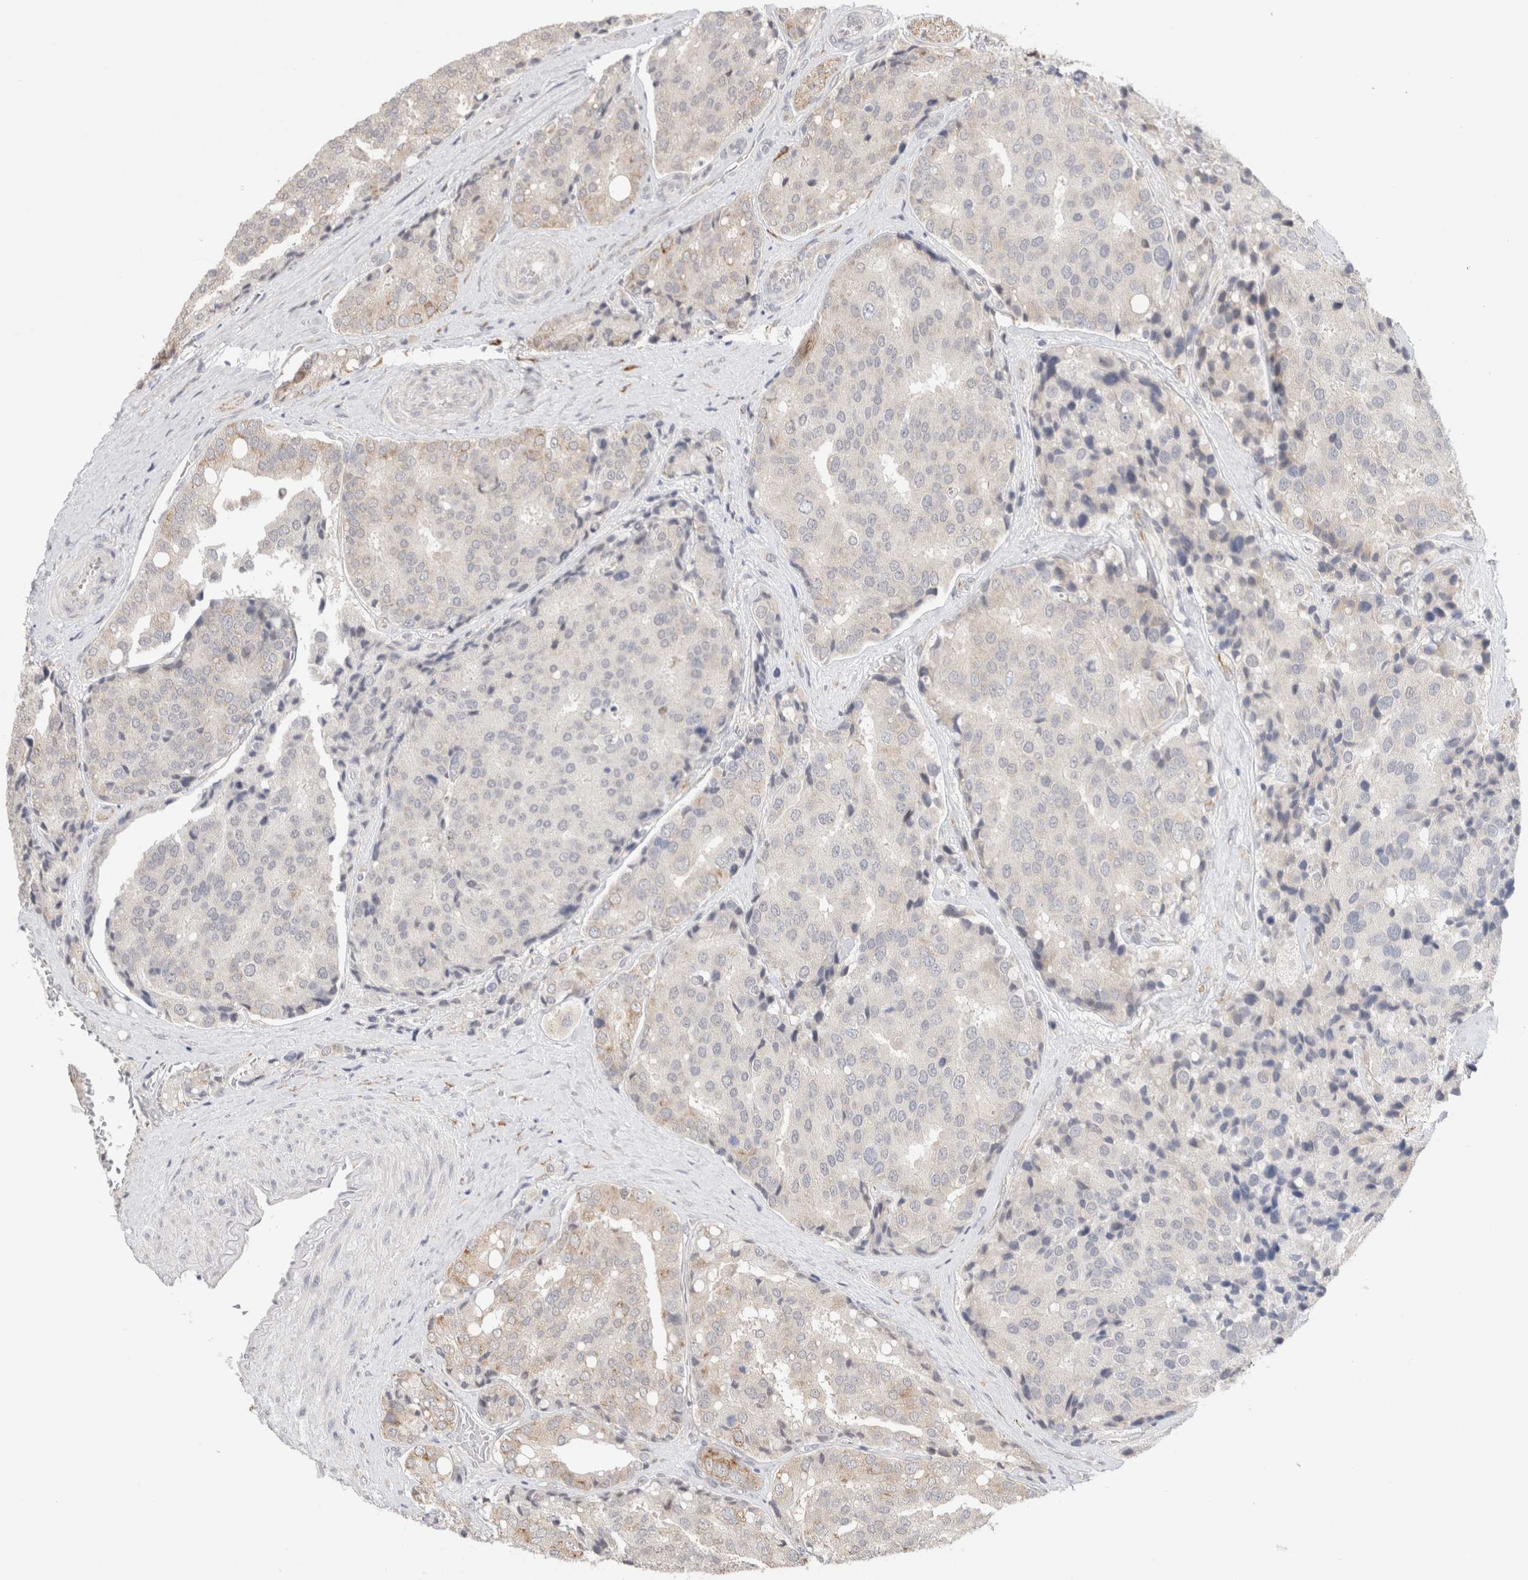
{"staining": {"intensity": "weak", "quantity": "<25%", "location": "cytoplasmic/membranous"}, "tissue": "prostate cancer", "cell_type": "Tumor cells", "image_type": "cancer", "snomed": [{"axis": "morphology", "description": "Adenocarcinoma, High grade"}, {"axis": "topography", "description": "Prostate"}], "caption": "Immunohistochemistry micrograph of prostate adenocarcinoma (high-grade) stained for a protein (brown), which displays no positivity in tumor cells. (Stains: DAB (3,3'-diaminobenzidine) IHC with hematoxylin counter stain, Microscopy: brightfield microscopy at high magnification).", "gene": "HDLBP", "patient": {"sex": "male", "age": 50}}